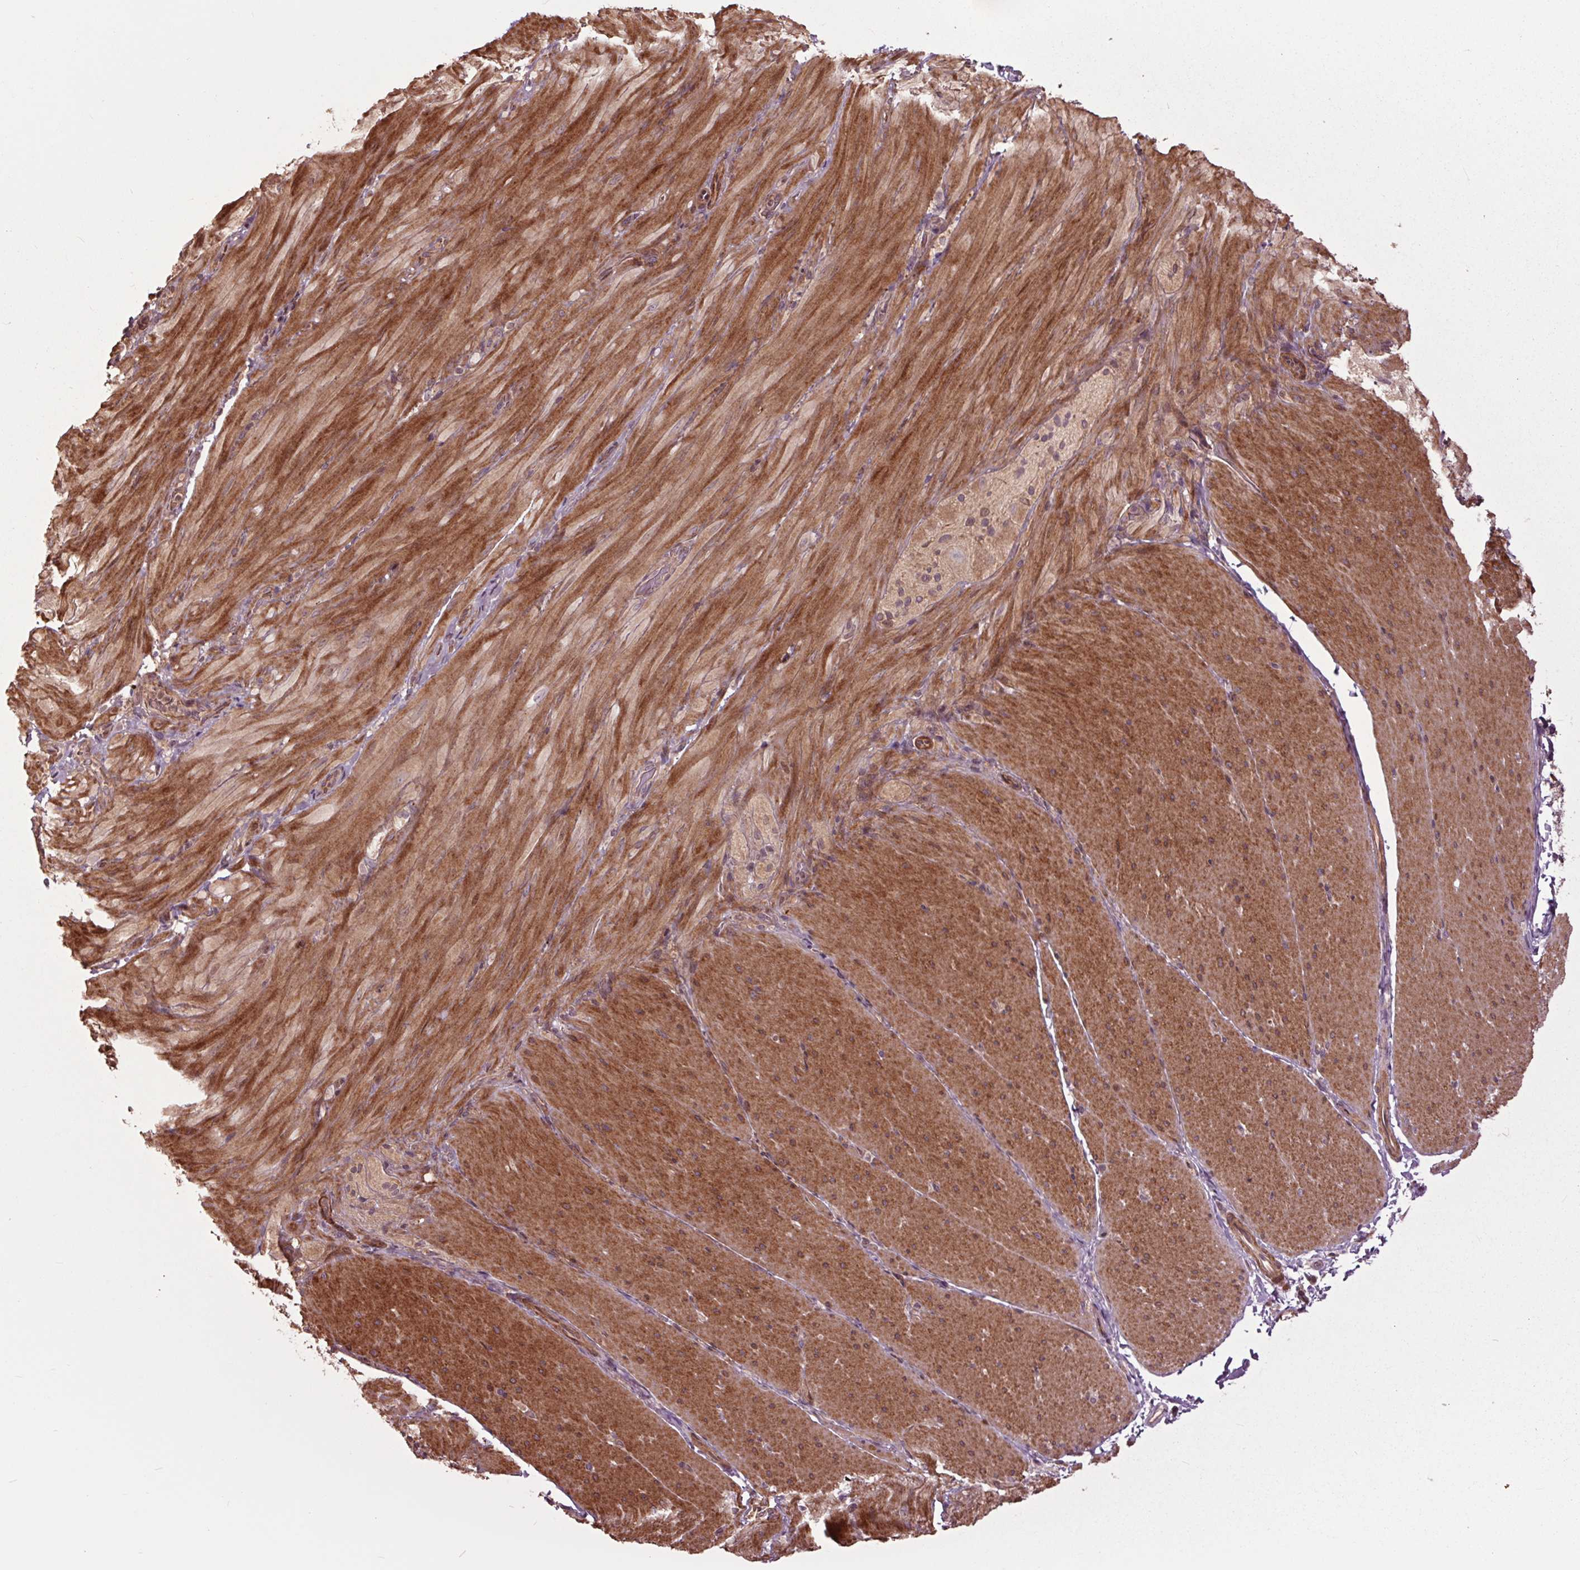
{"staining": {"intensity": "moderate", "quantity": ">75%", "location": "cytoplasmic/membranous"}, "tissue": "smooth muscle", "cell_type": "Smooth muscle cells", "image_type": "normal", "snomed": [{"axis": "morphology", "description": "Normal tissue, NOS"}, {"axis": "topography", "description": "Smooth muscle"}, {"axis": "topography", "description": "Colon"}], "caption": "Immunohistochemistry (IHC) (DAB (3,3'-diaminobenzidine)) staining of normal human smooth muscle demonstrates moderate cytoplasmic/membranous protein staining in about >75% of smooth muscle cells.", "gene": "CEP95", "patient": {"sex": "male", "age": 73}}